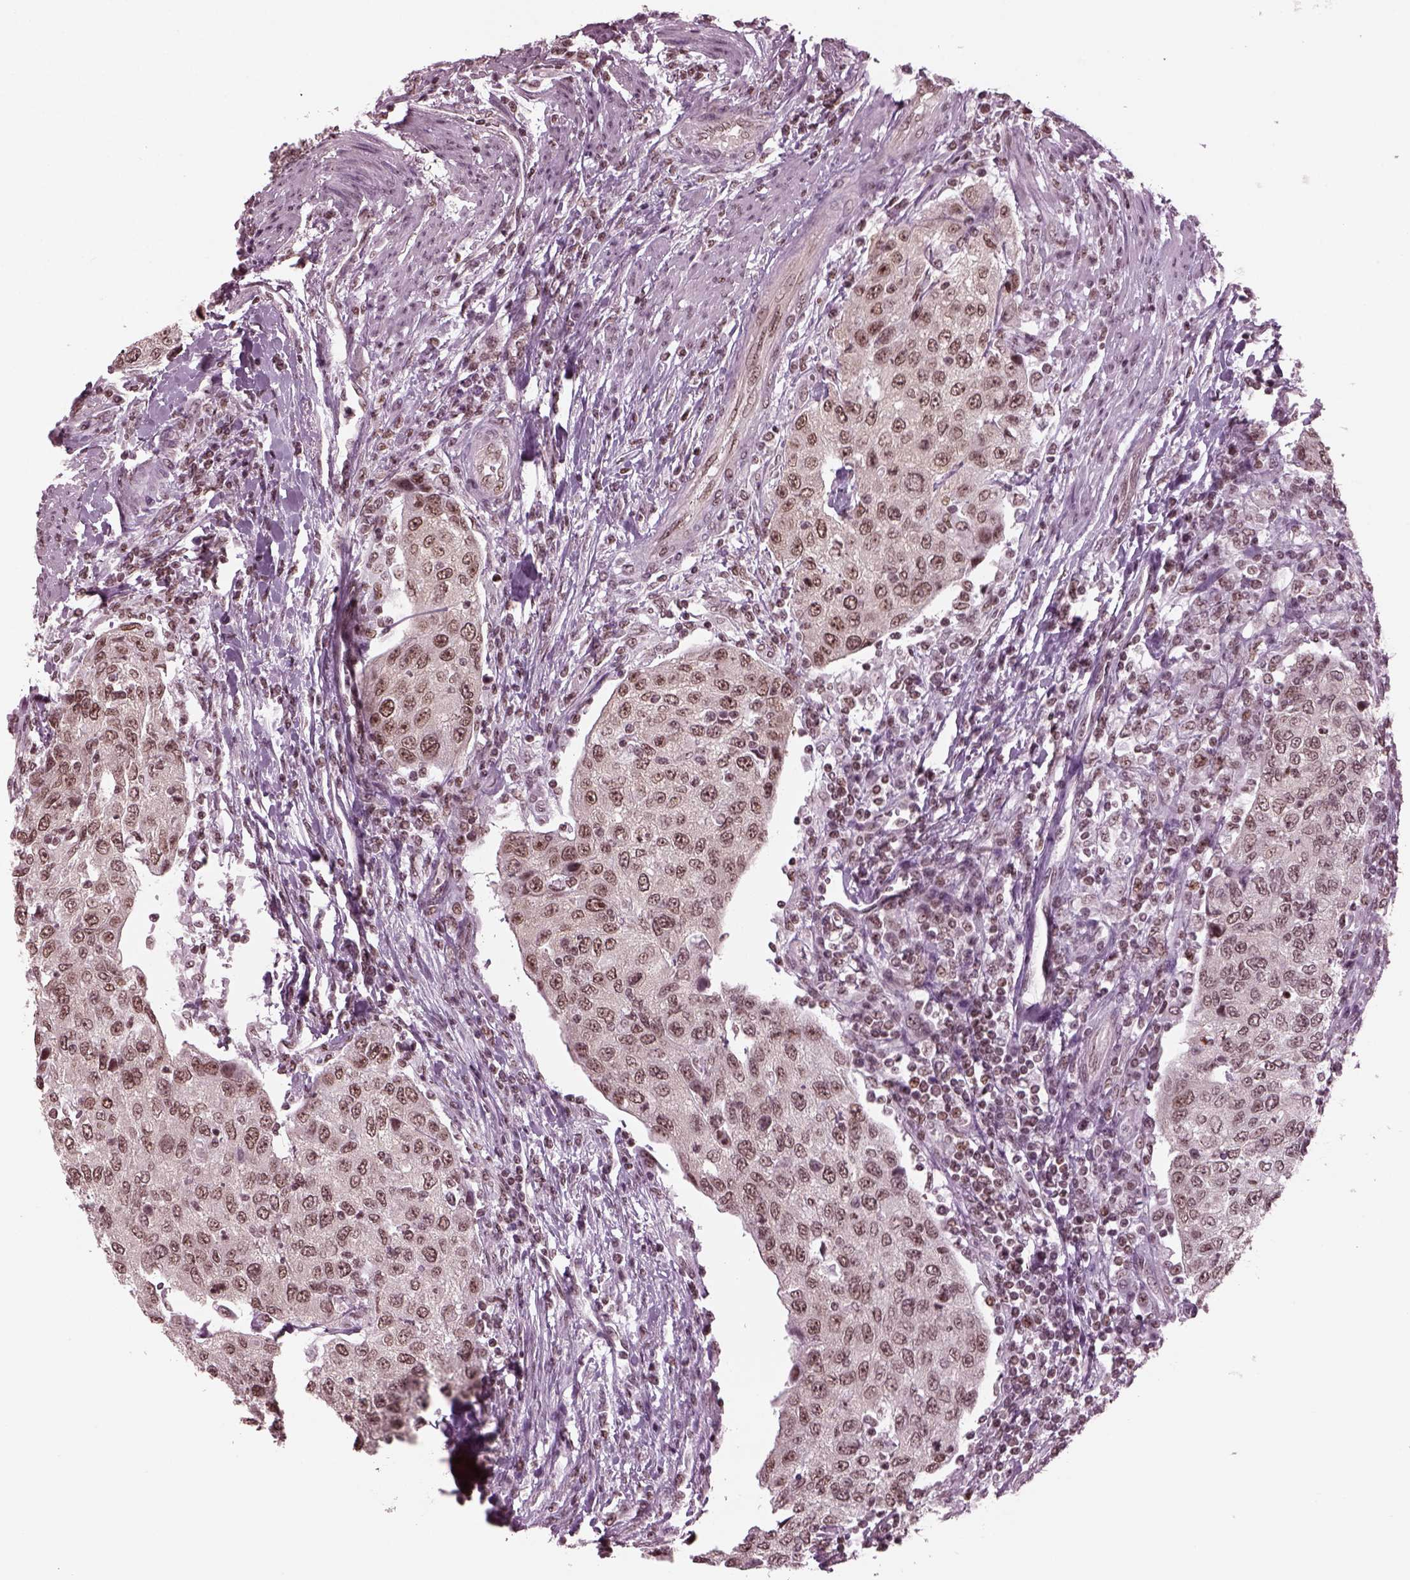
{"staining": {"intensity": "weak", "quantity": ">75%", "location": "nuclear"}, "tissue": "urothelial cancer", "cell_type": "Tumor cells", "image_type": "cancer", "snomed": [{"axis": "morphology", "description": "Urothelial carcinoma, High grade"}, {"axis": "topography", "description": "Urinary bladder"}], "caption": "Human urothelial cancer stained with a protein marker shows weak staining in tumor cells.", "gene": "RUVBL2", "patient": {"sex": "female", "age": 78}}